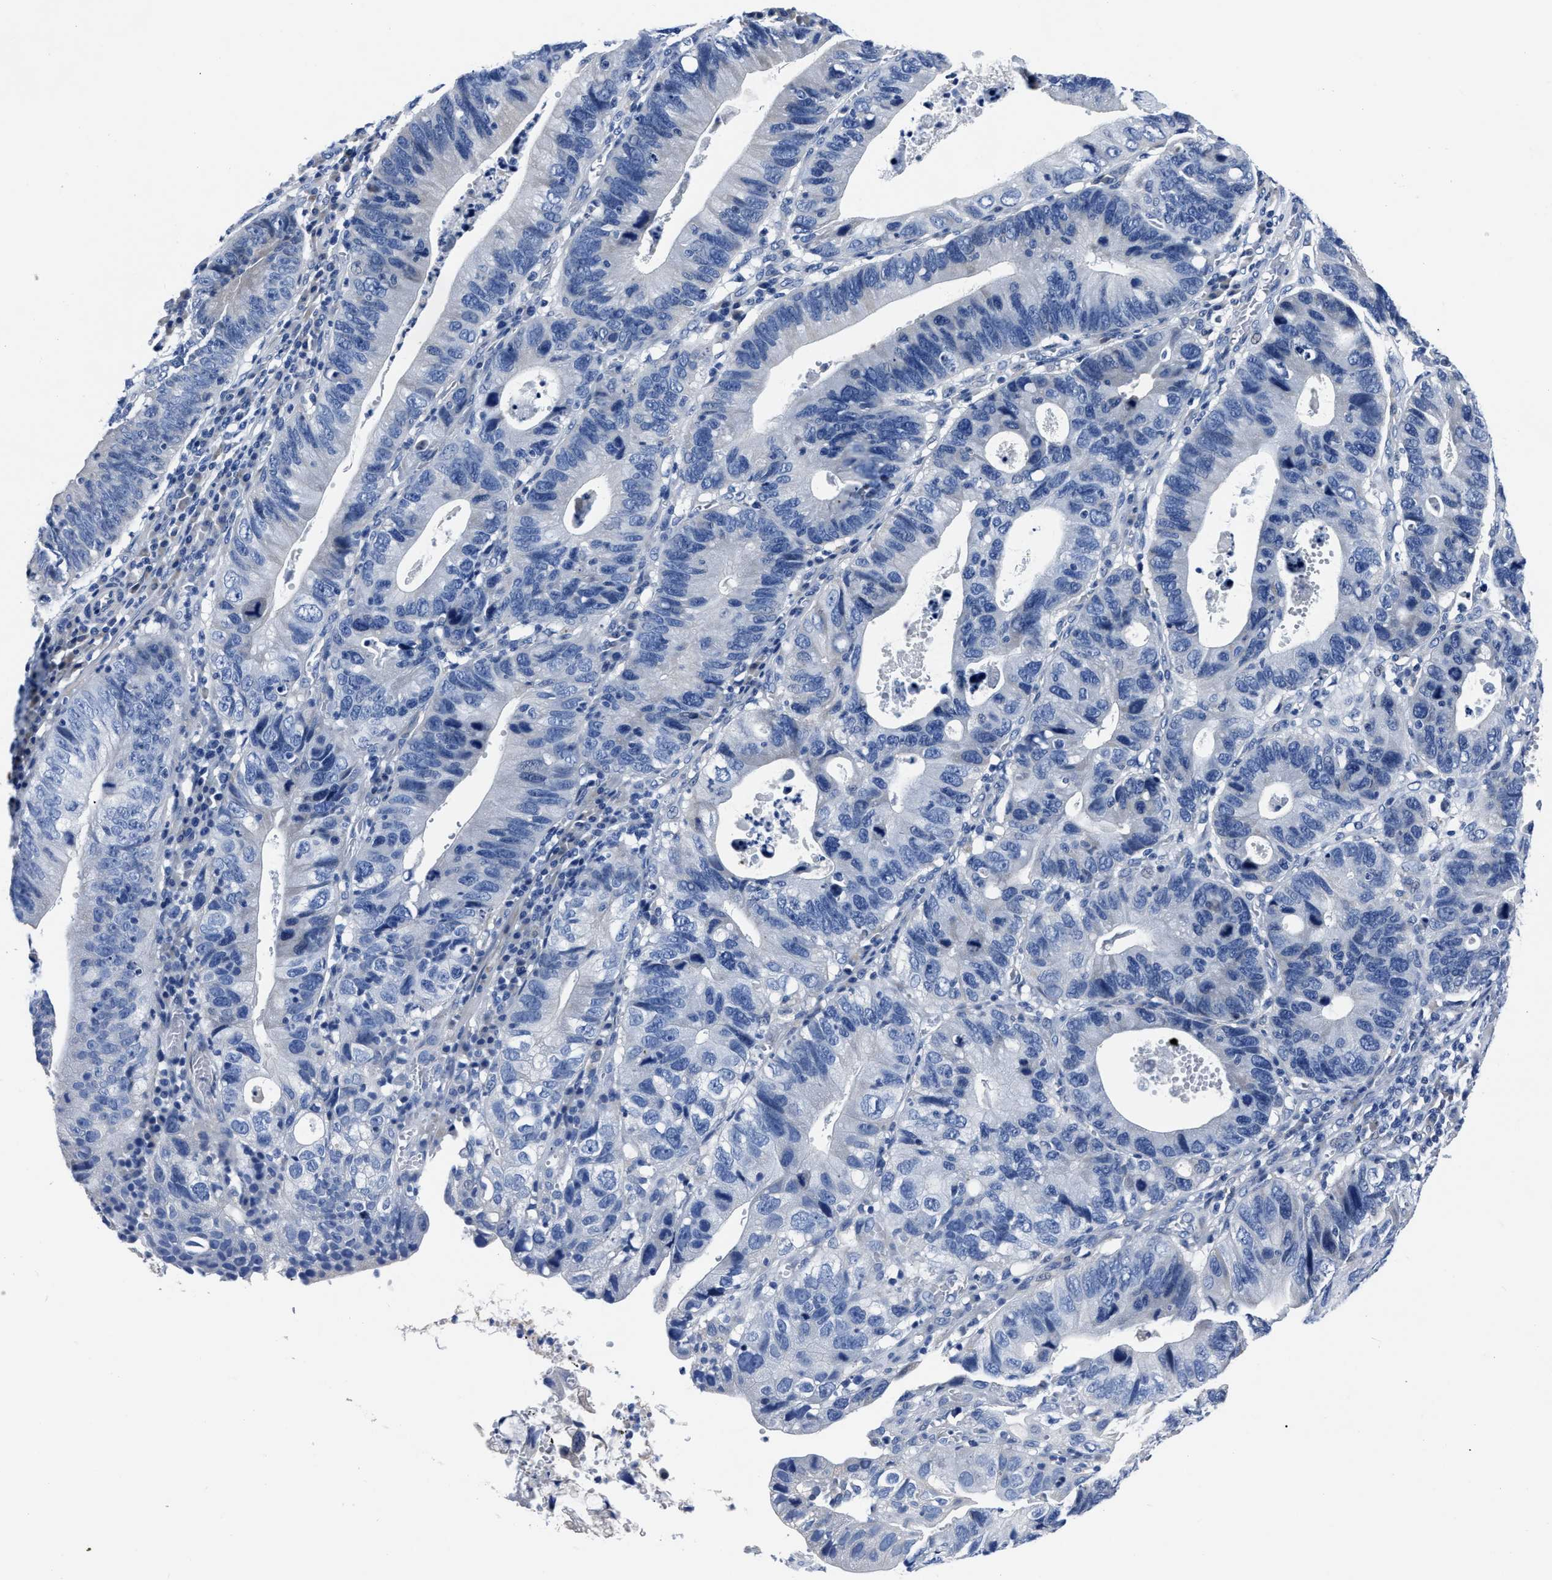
{"staining": {"intensity": "negative", "quantity": "none", "location": "none"}, "tissue": "stomach cancer", "cell_type": "Tumor cells", "image_type": "cancer", "snomed": [{"axis": "morphology", "description": "Adenocarcinoma, NOS"}, {"axis": "topography", "description": "Stomach"}], "caption": "Stomach cancer was stained to show a protein in brown. There is no significant expression in tumor cells.", "gene": "MOV10L1", "patient": {"sex": "male", "age": 59}}